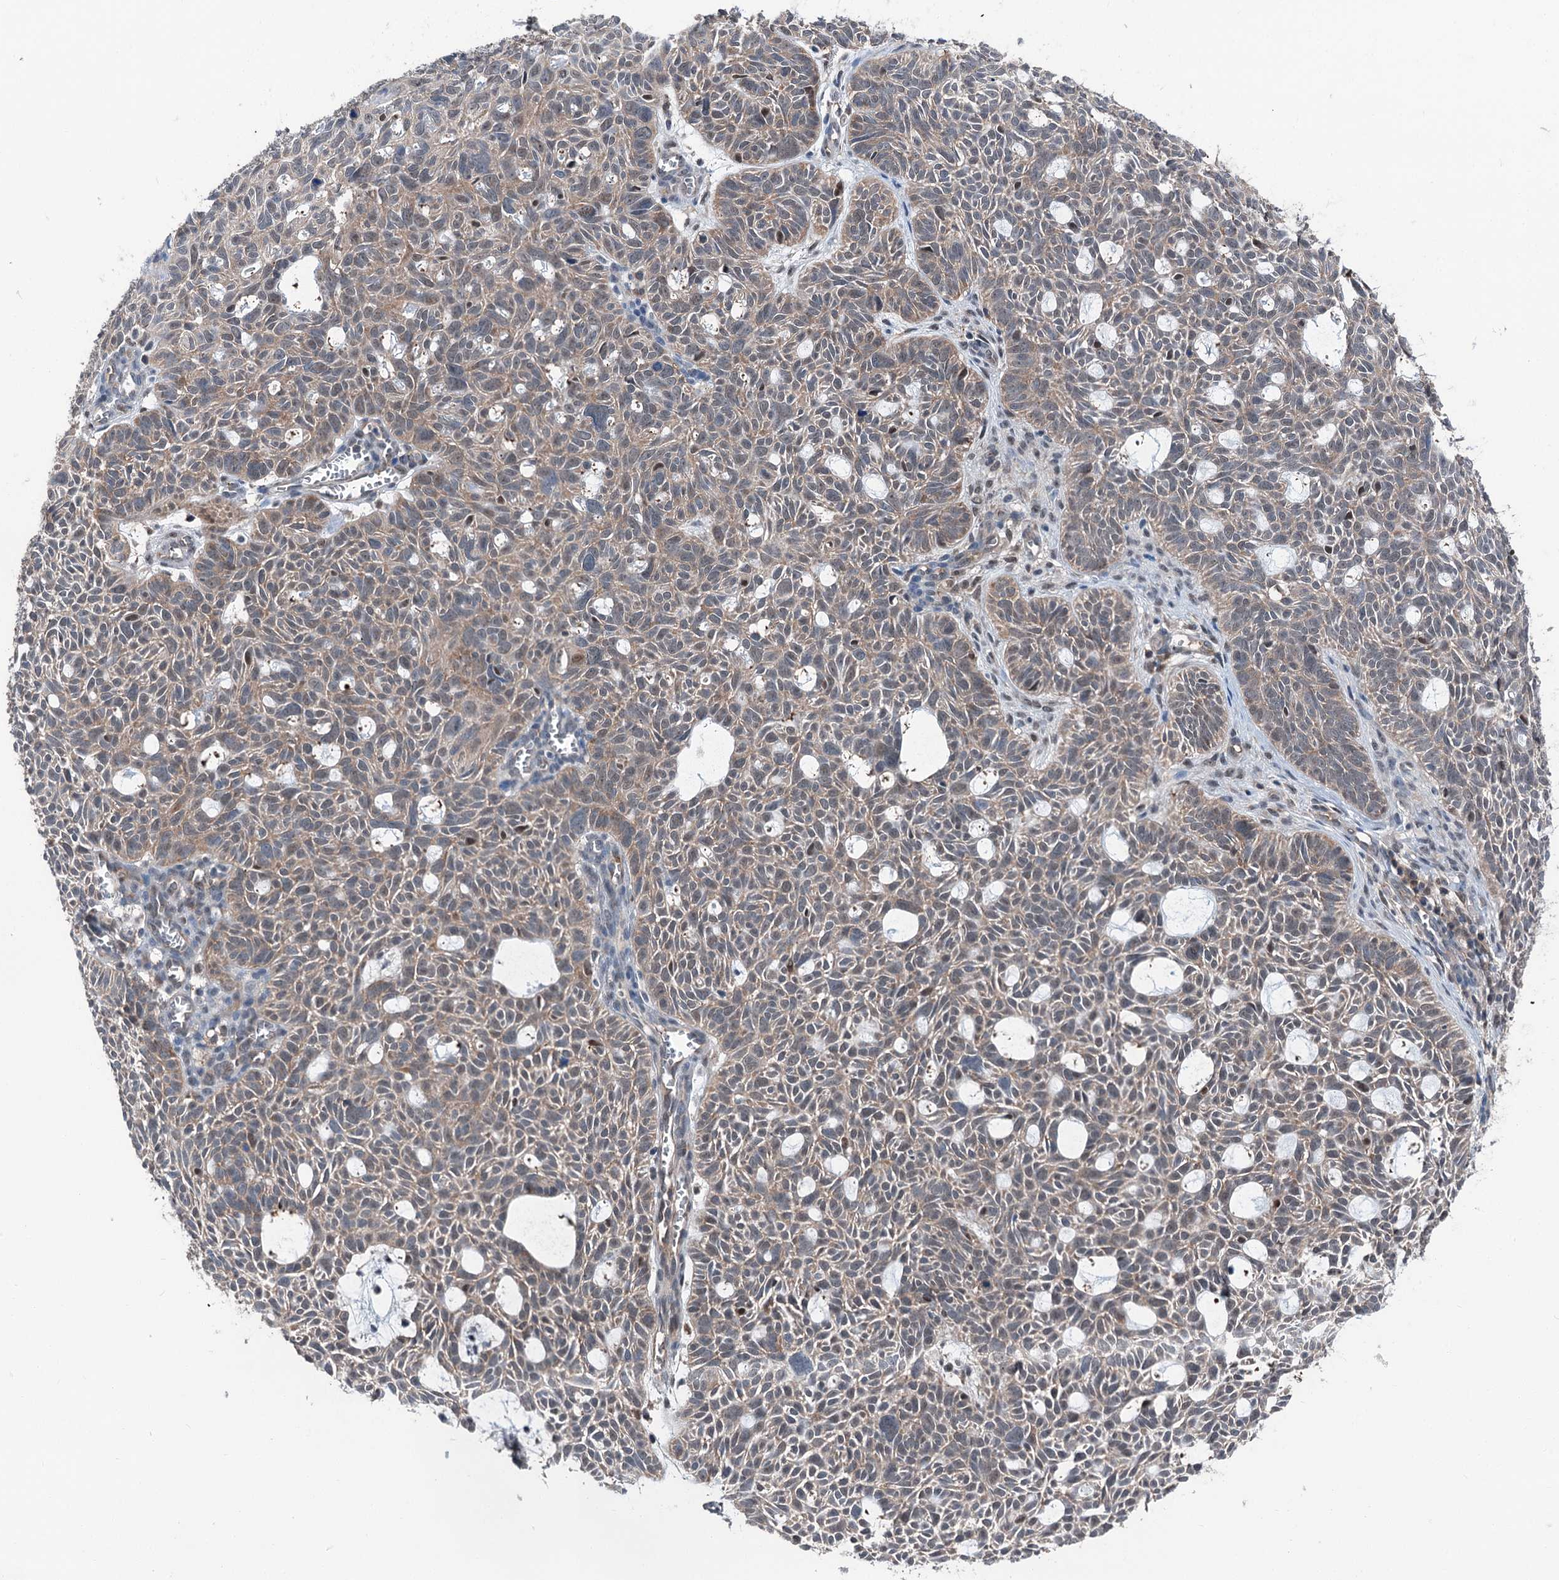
{"staining": {"intensity": "moderate", "quantity": ">75%", "location": "cytoplasmic/membranous"}, "tissue": "skin cancer", "cell_type": "Tumor cells", "image_type": "cancer", "snomed": [{"axis": "morphology", "description": "Basal cell carcinoma"}, {"axis": "topography", "description": "Skin"}], "caption": "Immunohistochemistry (IHC) micrograph of neoplastic tissue: human basal cell carcinoma (skin) stained using immunohistochemistry (IHC) demonstrates medium levels of moderate protein expression localized specifically in the cytoplasmic/membranous of tumor cells, appearing as a cytoplasmic/membranous brown color.", "gene": "PSMD13", "patient": {"sex": "male", "age": 69}}